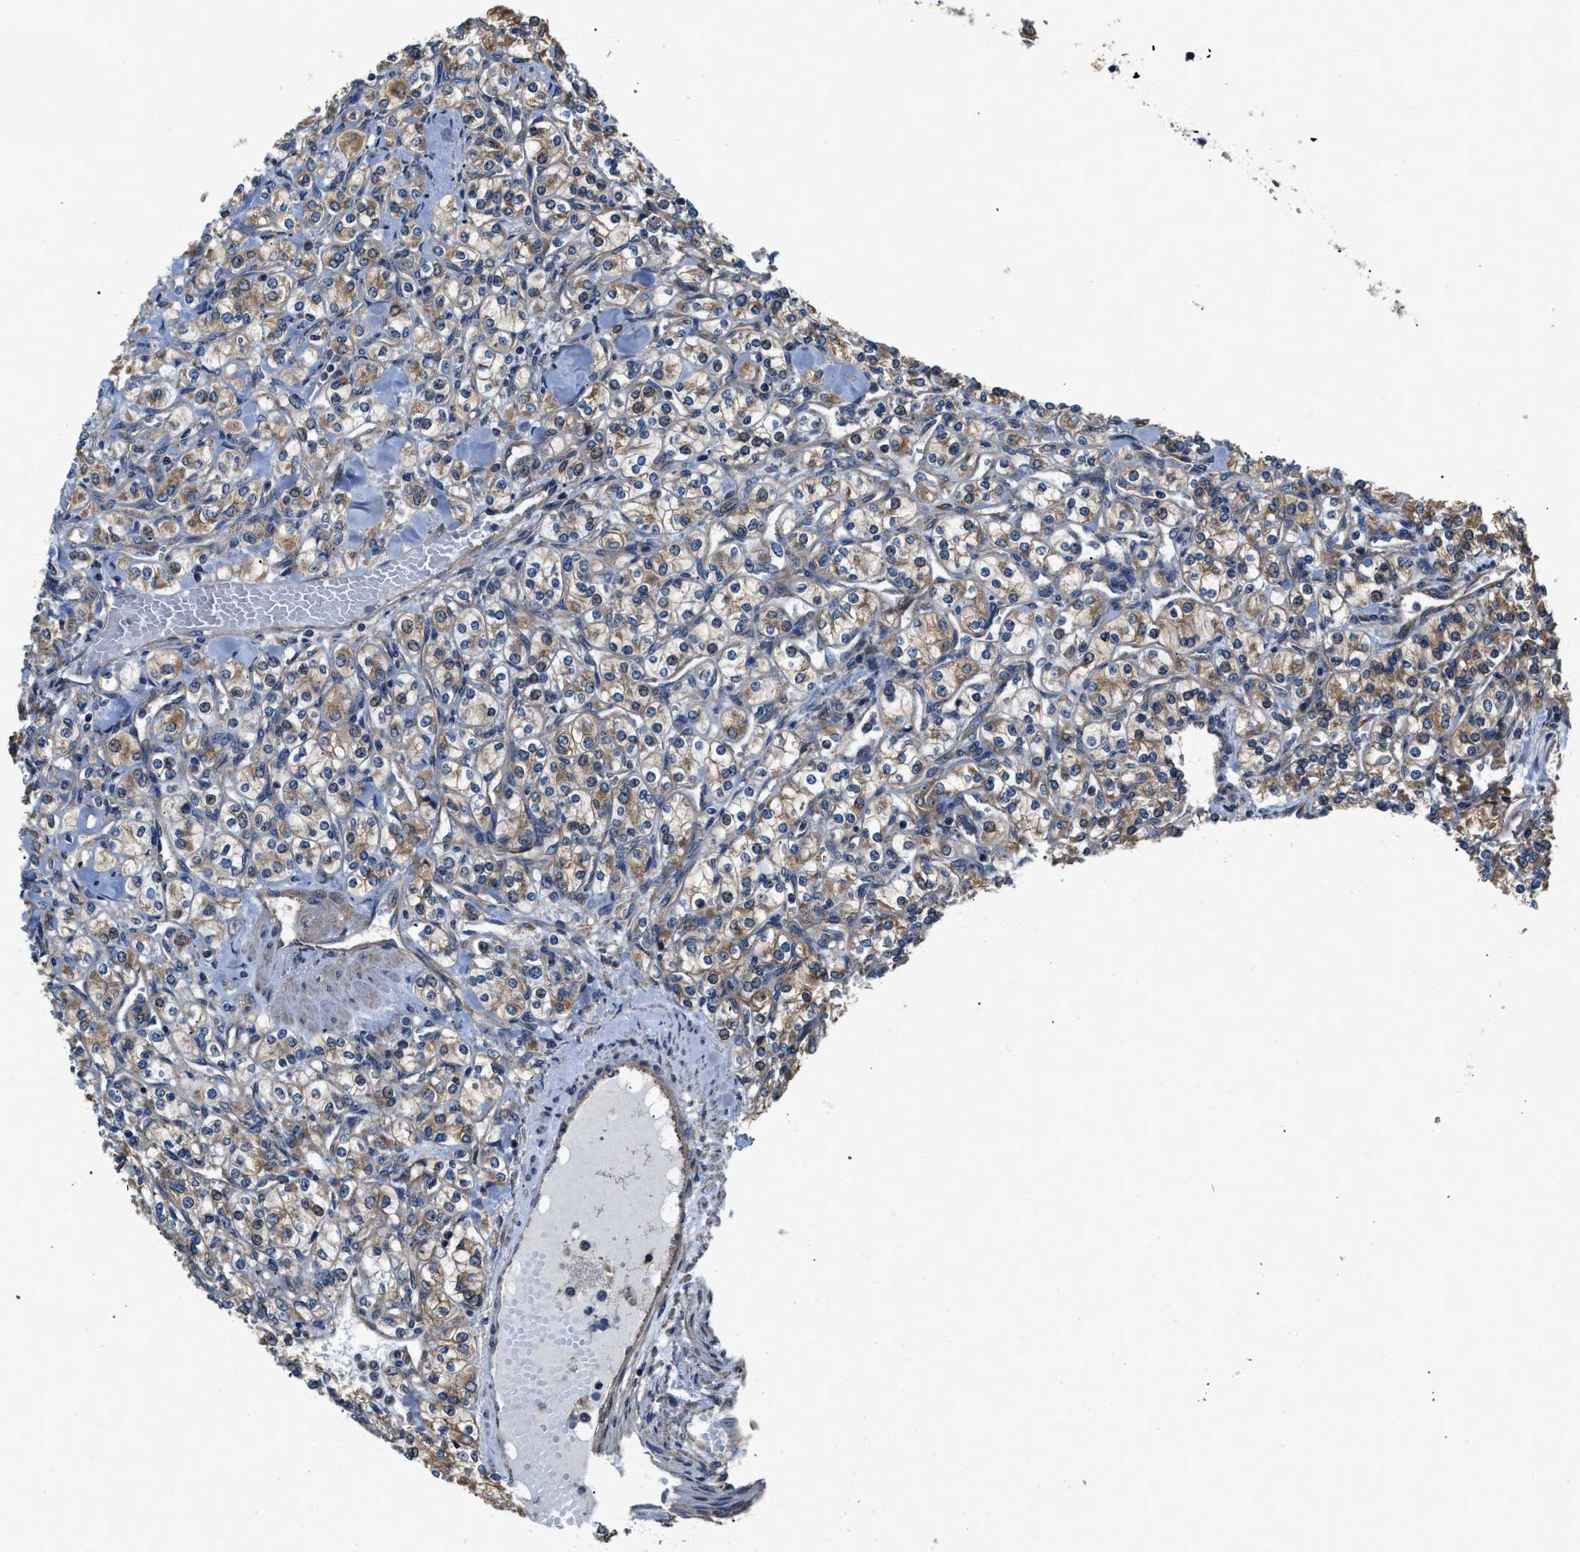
{"staining": {"intensity": "moderate", "quantity": ">75%", "location": "cytoplasmic/membranous"}, "tissue": "renal cancer", "cell_type": "Tumor cells", "image_type": "cancer", "snomed": [{"axis": "morphology", "description": "Adenocarcinoma, NOS"}, {"axis": "topography", "description": "Kidney"}], "caption": "A high-resolution photomicrograph shows immunohistochemistry staining of renal adenocarcinoma, which demonstrates moderate cytoplasmic/membranous expression in about >75% of tumor cells.", "gene": "CEP128", "patient": {"sex": "male", "age": 77}}